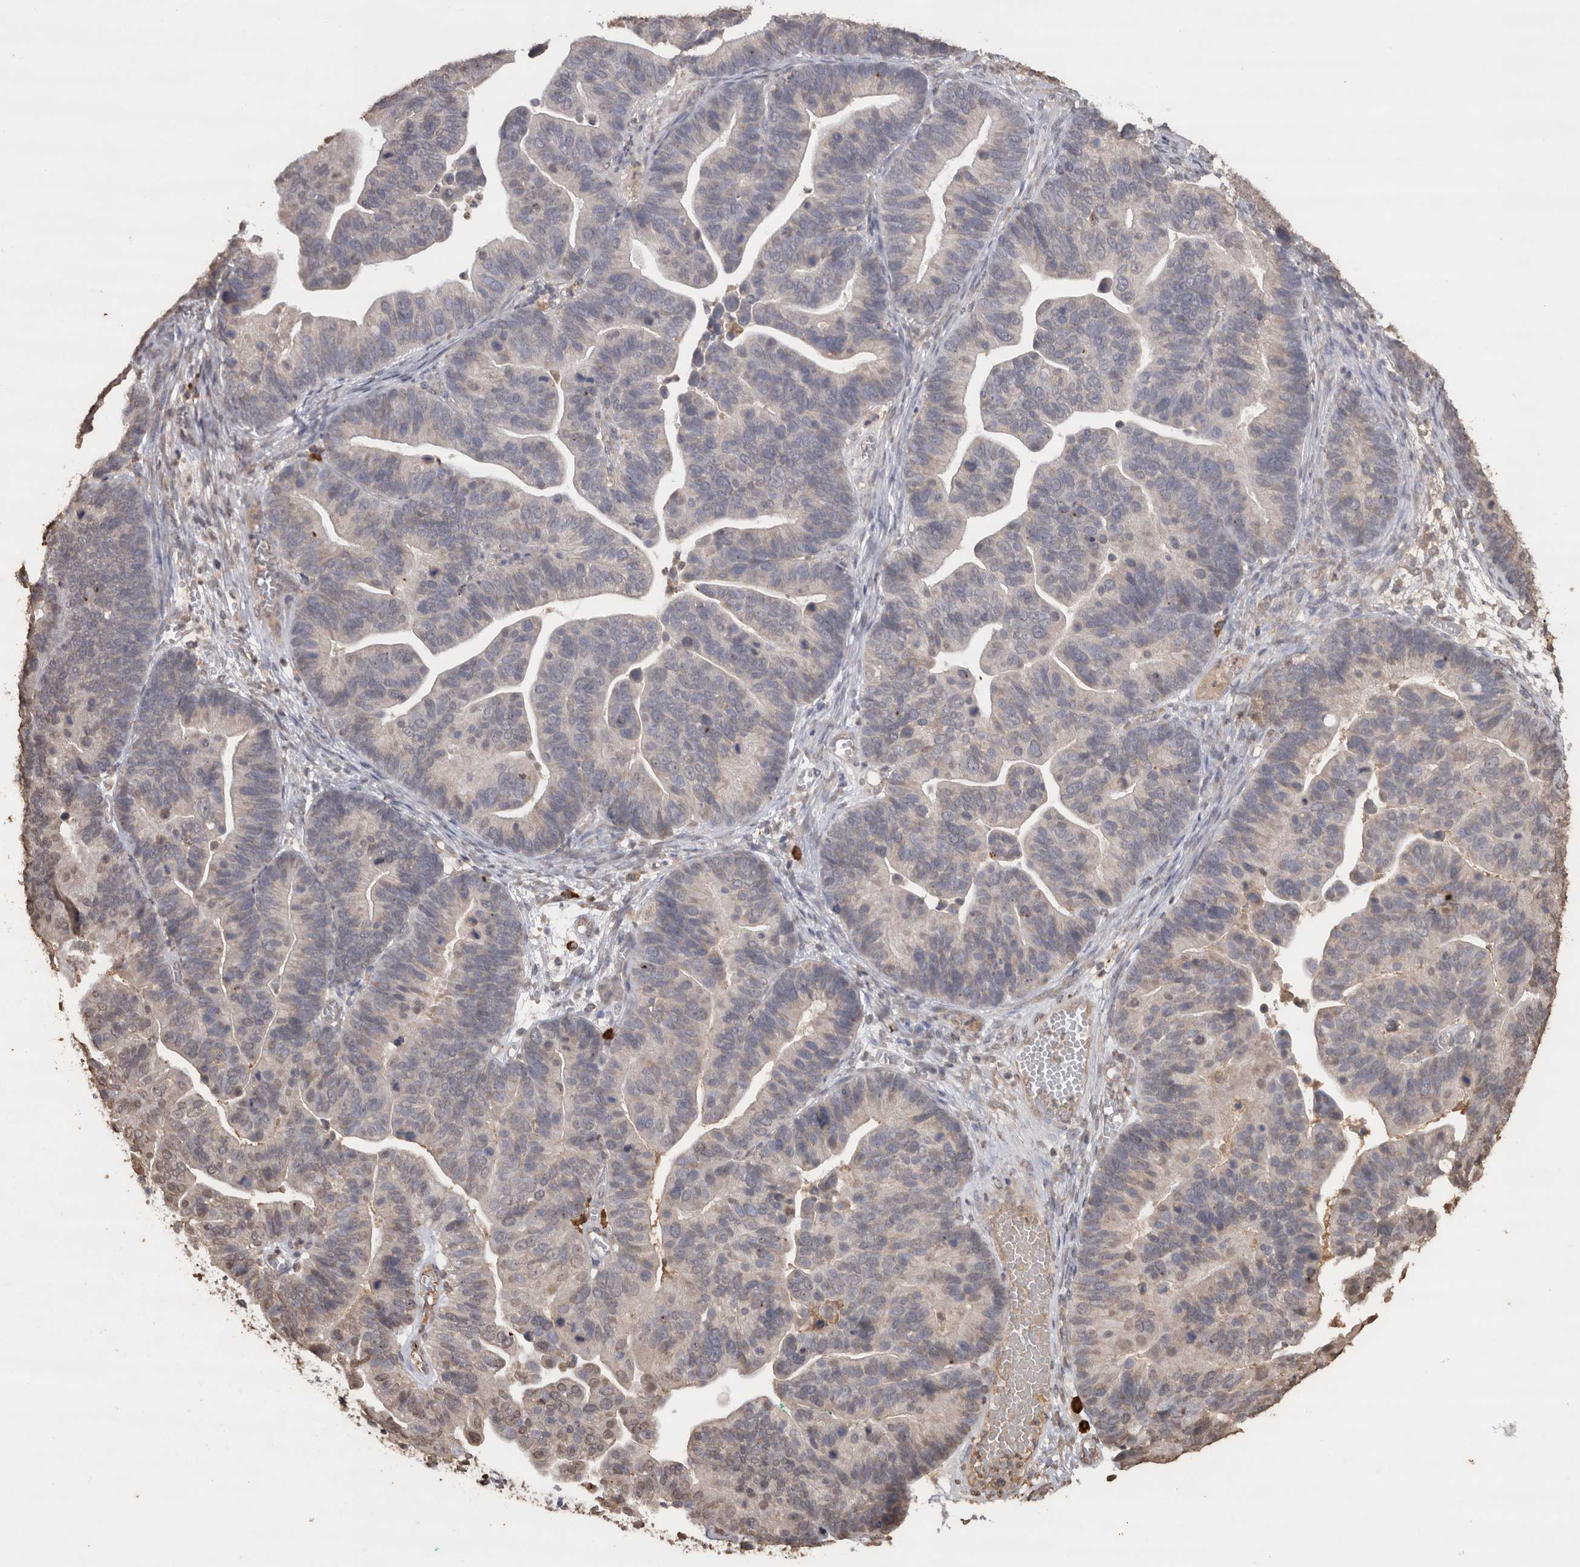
{"staining": {"intensity": "weak", "quantity": "<25%", "location": "cytoplasmic/membranous"}, "tissue": "ovarian cancer", "cell_type": "Tumor cells", "image_type": "cancer", "snomed": [{"axis": "morphology", "description": "Cystadenocarcinoma, serous, NOS"}, {"axis": "topography", "description": "Ovary"}], "caption": "Immunohistochemical staining of ovarian cancer (serous cystadenocarcinoma) displays no significant positivity in tumor cells.", "gene": "CRELD2", "patient": {"sex": "female", "age": 56}}